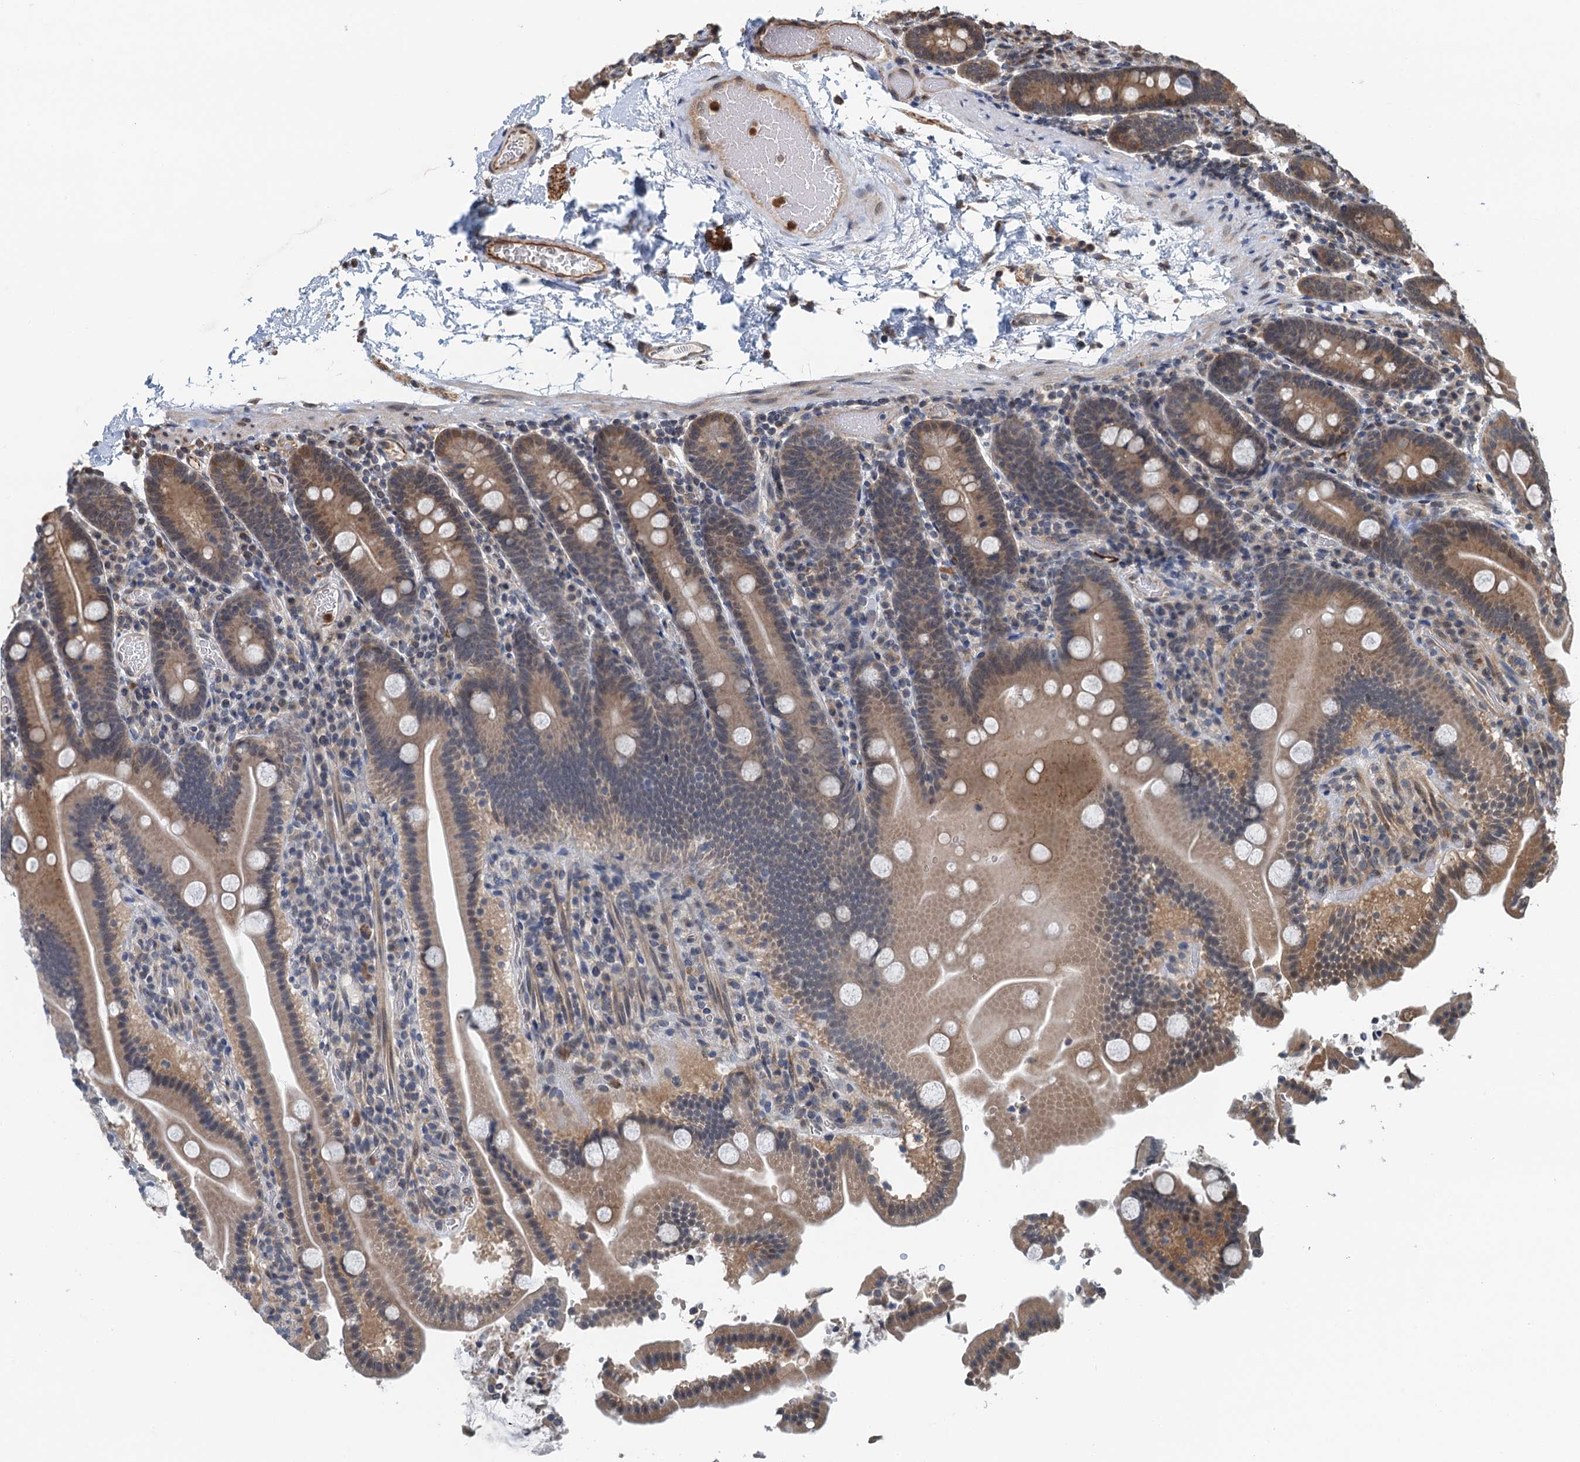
{"staining": {"intensity": "weak", "quantity": "25%-75%", "location": "cytoplasmic/membranous"}, "tissue": "duodenum", "cell_type": "Glandular cells", "image_type": "normal", "snomed": [{"axis": "morphology", "description": "Normal tissue, NOS"}, {"axis": "topography", "description": "Duodenum"}], "caption": "Duodenum stained with IHC exhibits weak cytoplasmic/membranous expression in approximately 25%-75% of glandular cells.", "gene": "WHAMM", "patient": {"sex": "male", "age": 55}}